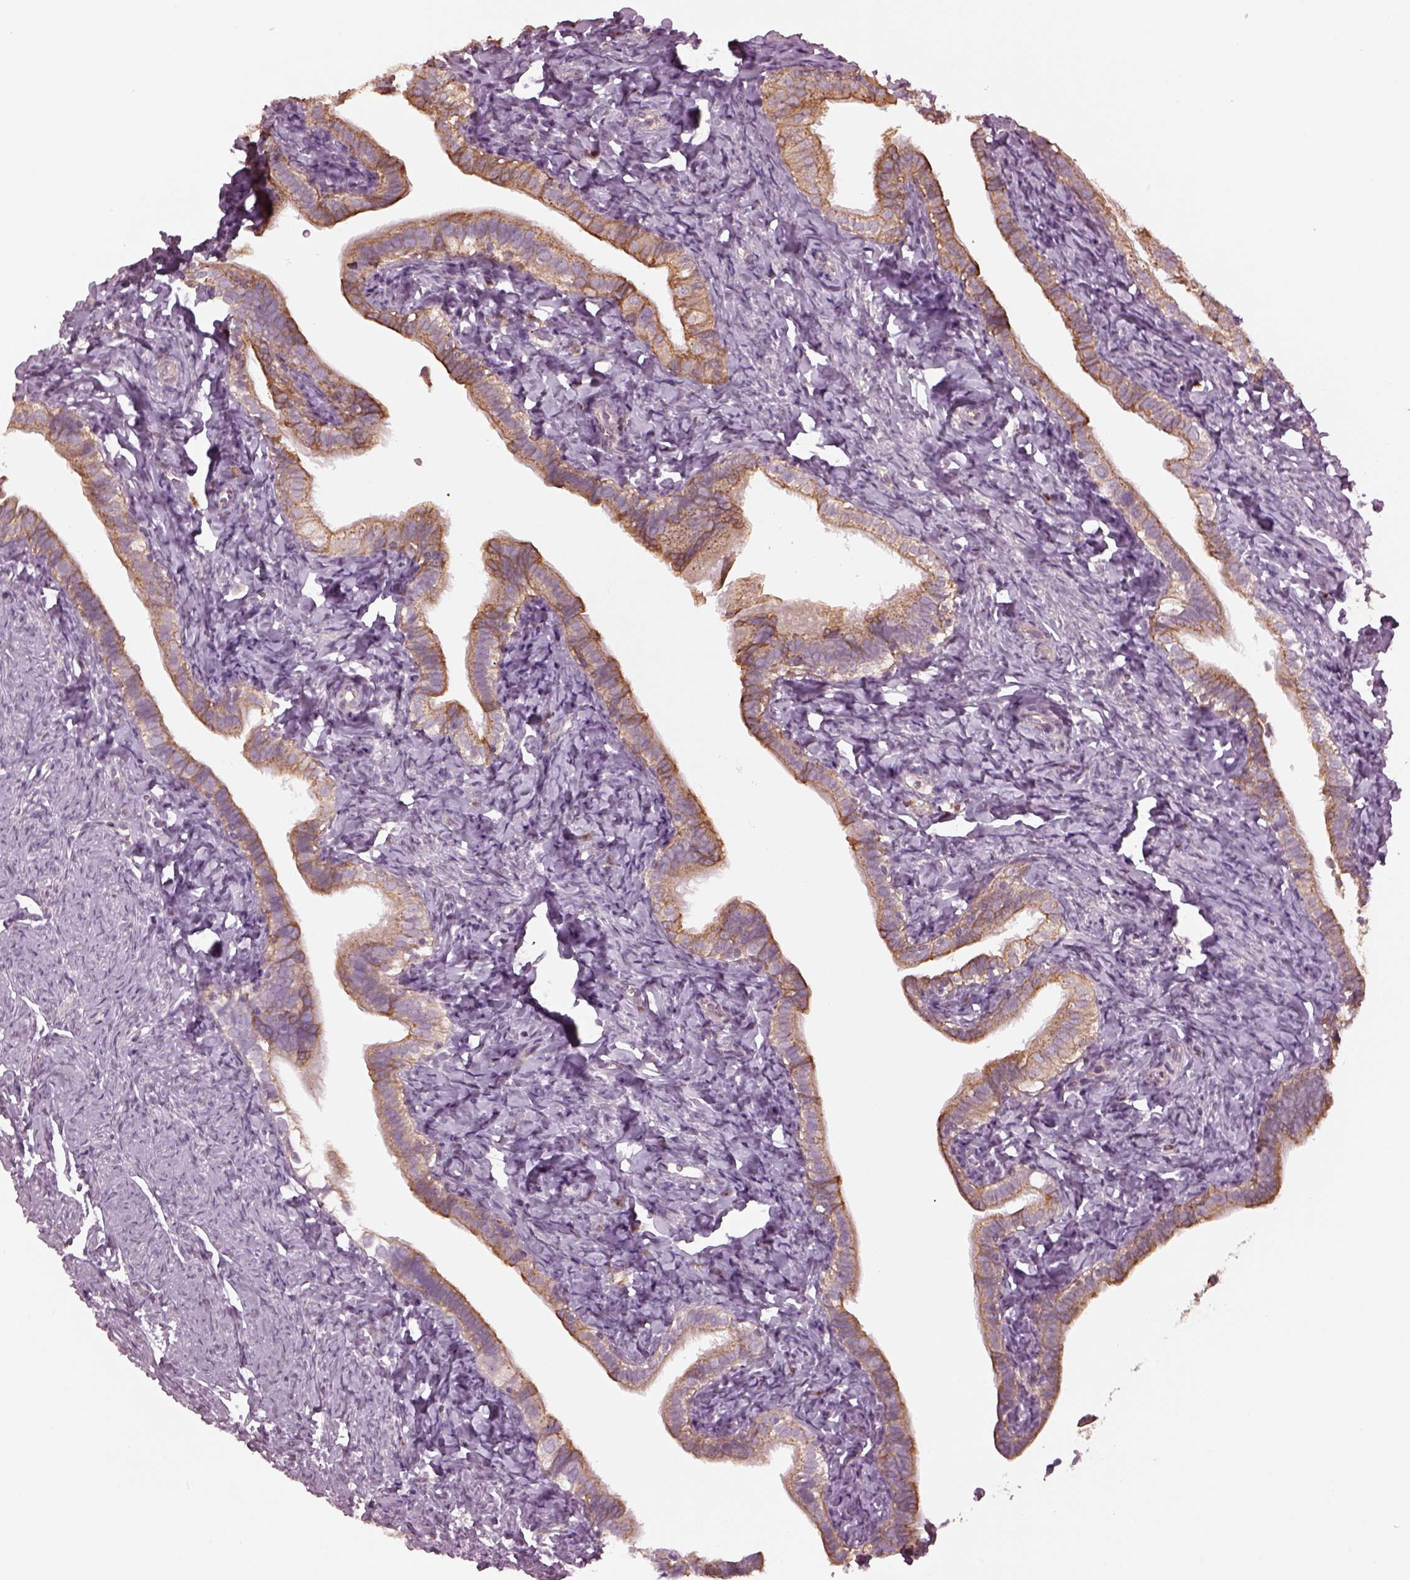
{"staining": {"intensity": "moderate", "quantity": ">75%", "location": "cytoplasmic/membranous"}, "tissue": "fallopian tube", "cell_type": "Glandular cells", "image_type": "normal", "snomed": [{"axis": "morphology", "description": "Normal tissue, NOS"}, {"axis": "topography", "description": "Fallopian tube"}], "caption": "Protein expression analysis of unremarkable fallopian tube demonstrates moderate cytoplasmic/membranous staining in approximately >75% of glandular cells.", "gene": "RUFY3", "patient": {"sex": "female", "age": 41}}